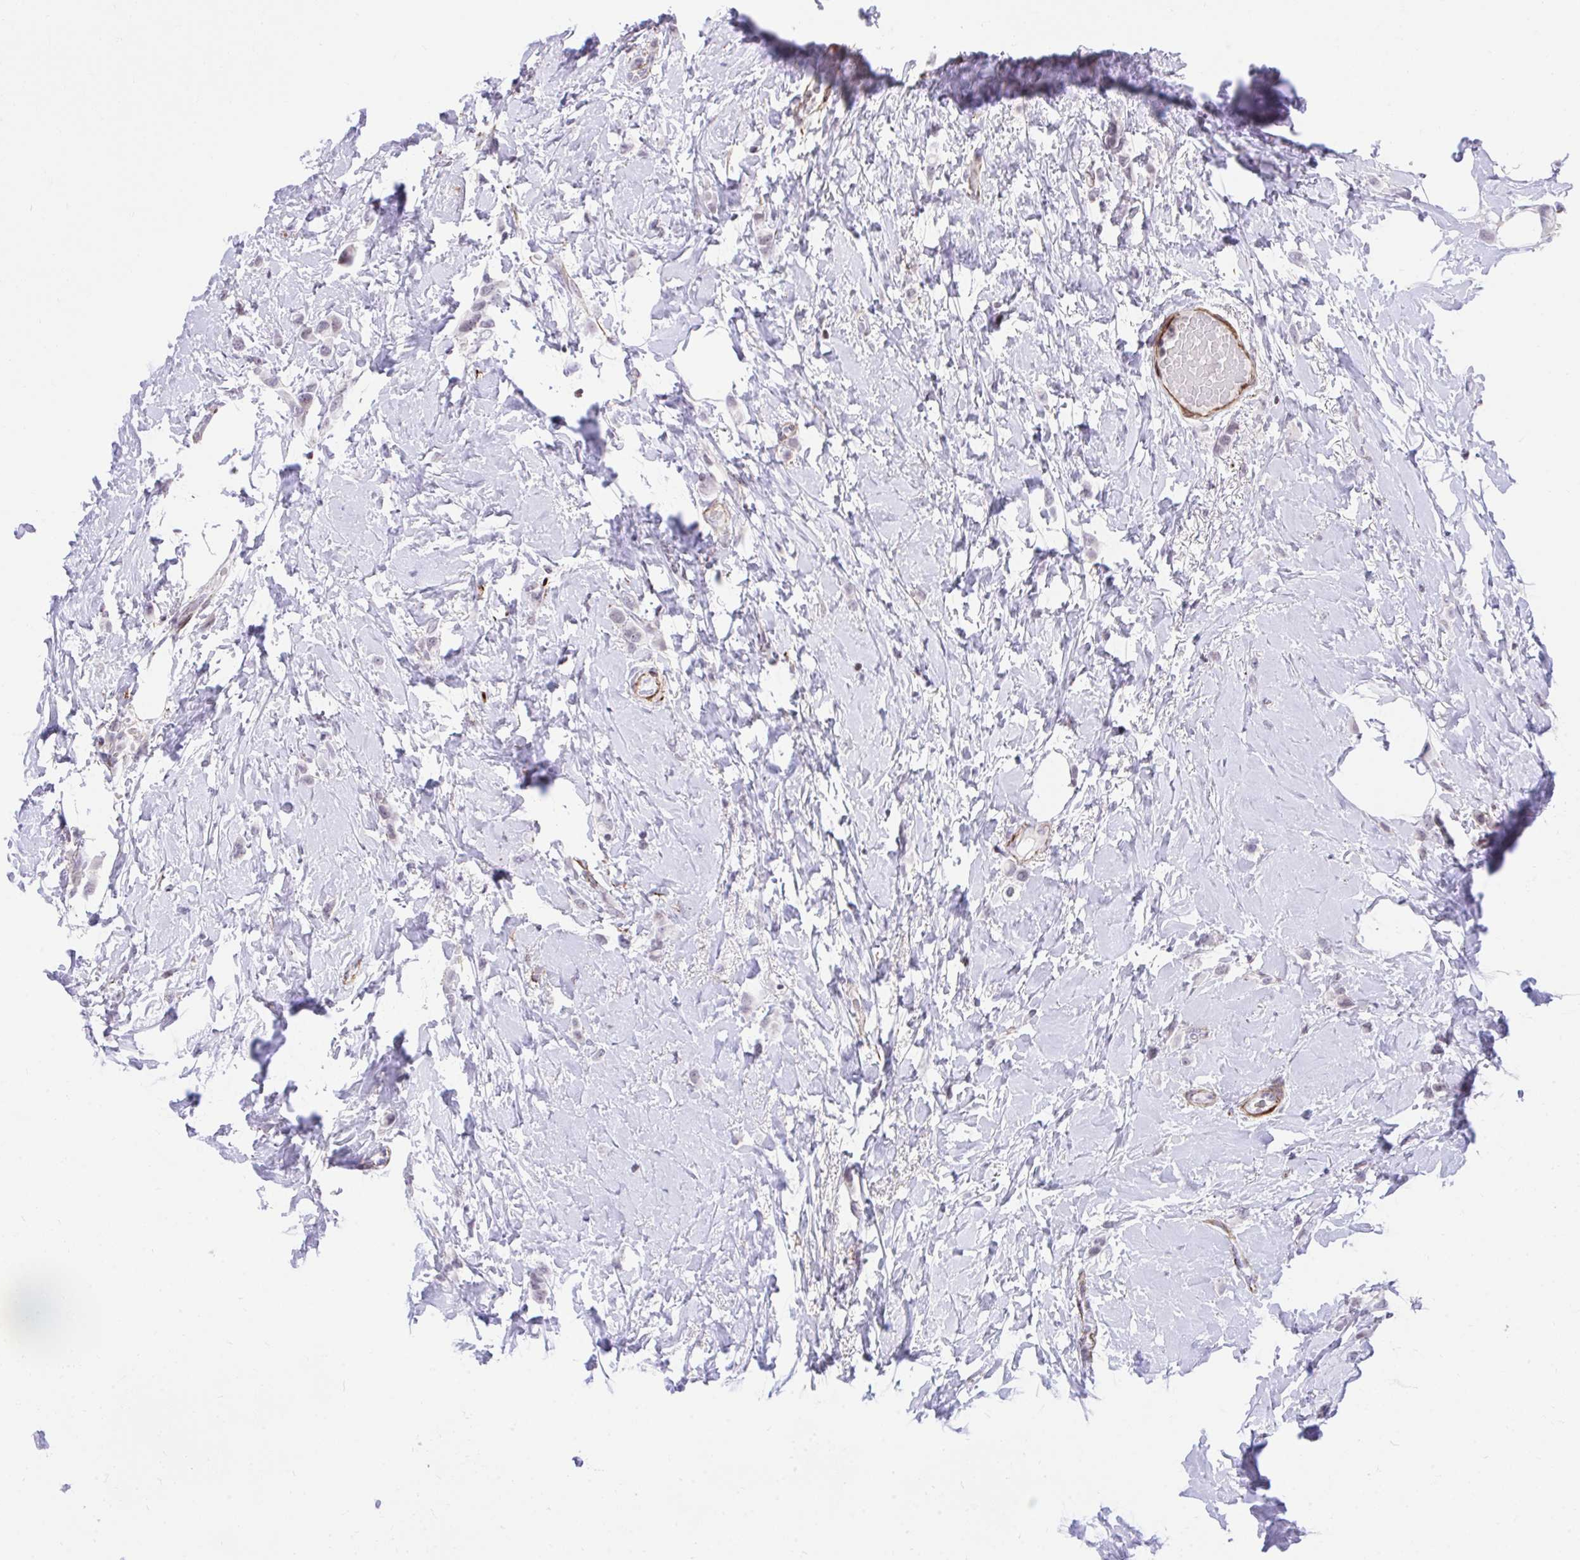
{"staining": {"intensity": "negative", "quantity": "none", "location": "none"}, "tissue": "breast cancer", "cell_type": "Tumor cells", "image_type": "cancer", "snomed": [{"axis": "morphology", "description": "Lobular carcinoma"}, {"axis": "topography", "description": "Breast"}], "caption": "DAB (3,3'-diaminobenzidine) immunohistochemical staining of lobular carcinoma (breast) shows no significant staining in tumor cells.", "gene": "KCNN4", "patient": {"sex": "female", "age": 66}}